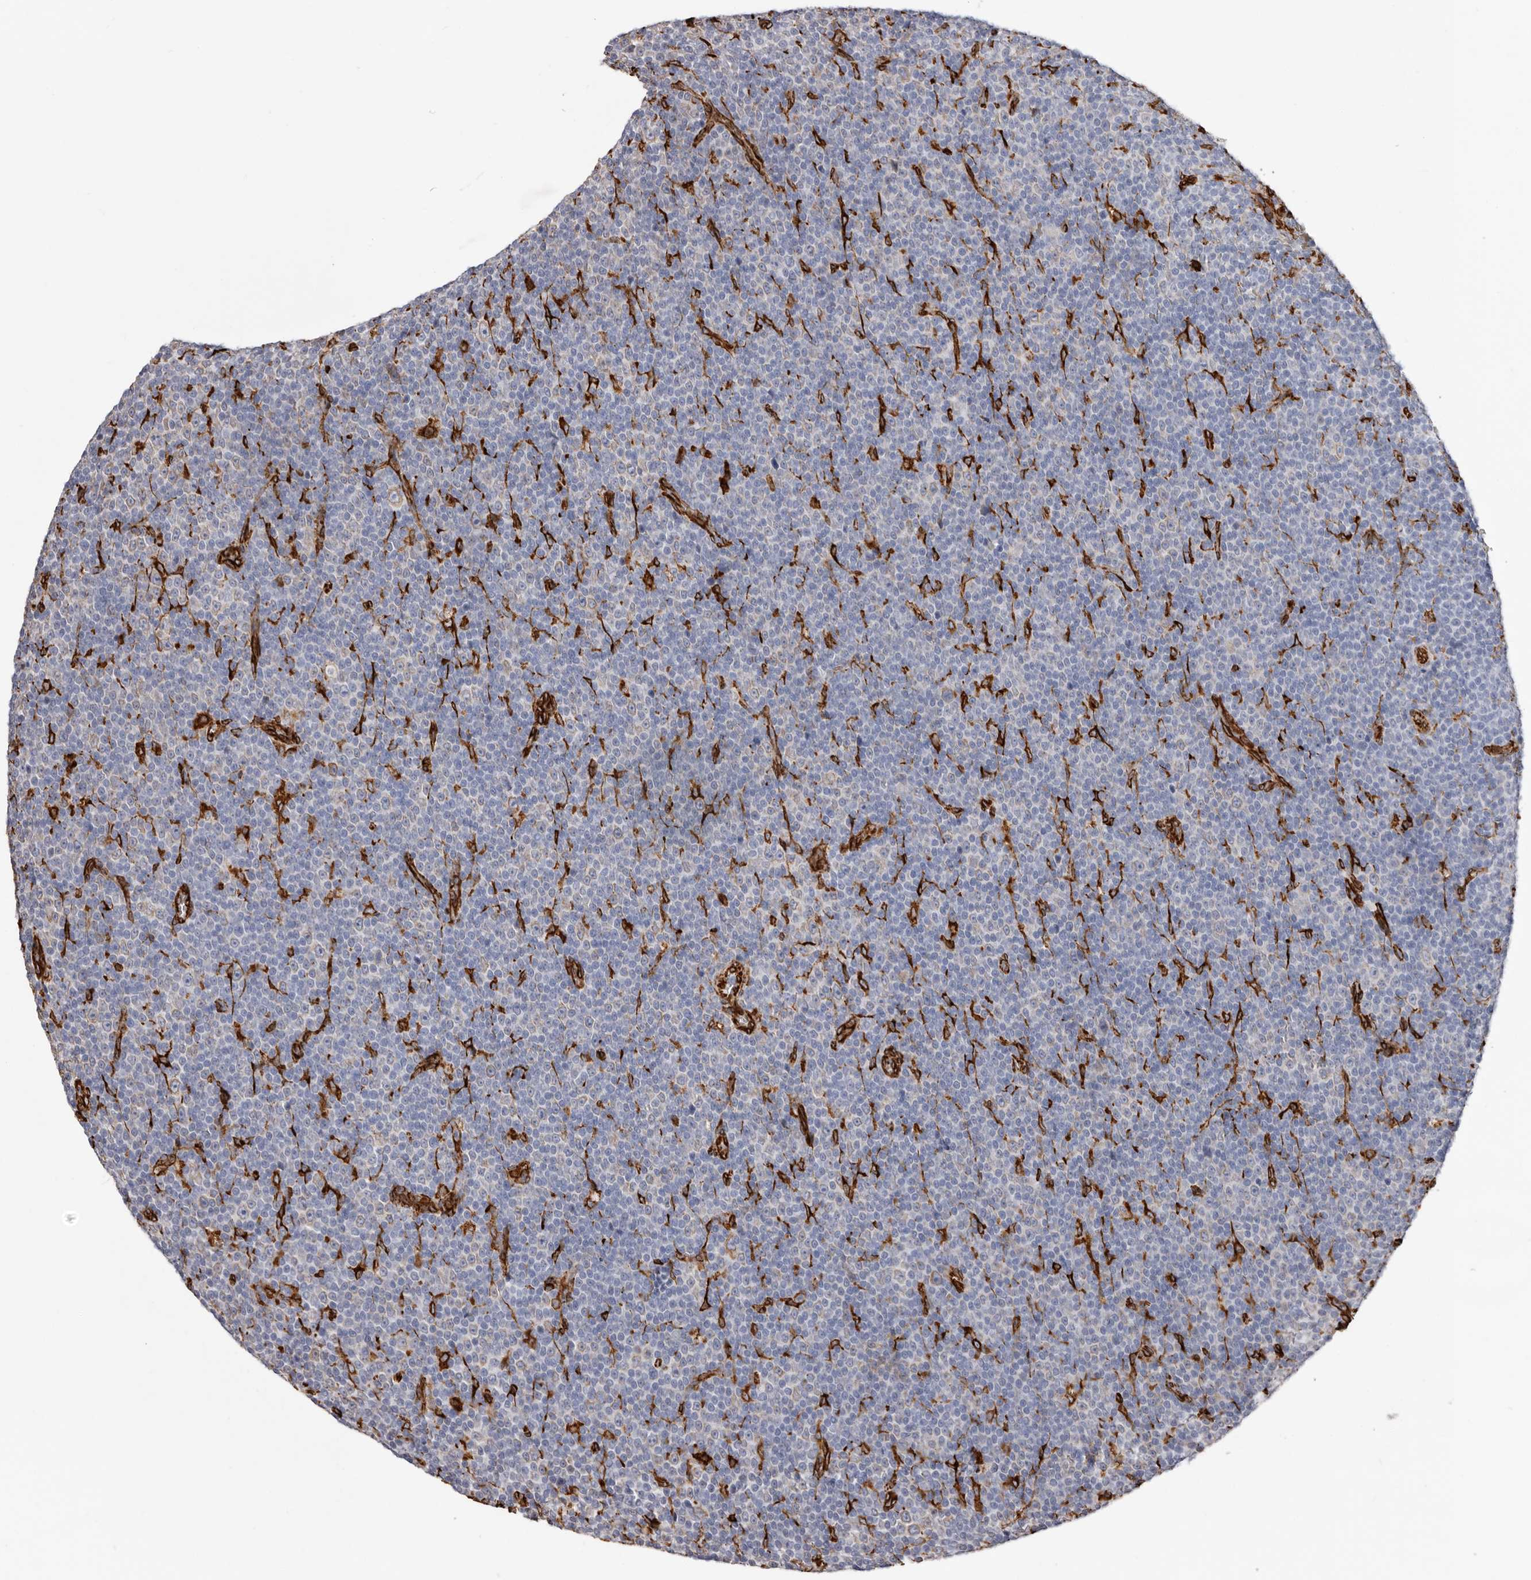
{"staining": {"intensity": "negative", "quantity": "none", "location": "none"}, "tissue": "lymphoma", "cell_type": "Tumor cells", "image_type": "cancer", "snomed": [{"axis": "morphology", "description": "Malignant lymphoma, non-Hodgkin's type, Low grade"}, {"axis": "topography", "description": "Lymph node"}], "caption": "Immunohistochemistry (IHC) micrograph of neoplastic tissue: human lymphoma stained with DAB displays no significant protein staining in tumor cells. (Immunohistochemistry (IHC), brightfield microscopy, high magnification).", "gene": "SEMA3E", "patient": {"sex": "female", "age": 67}}